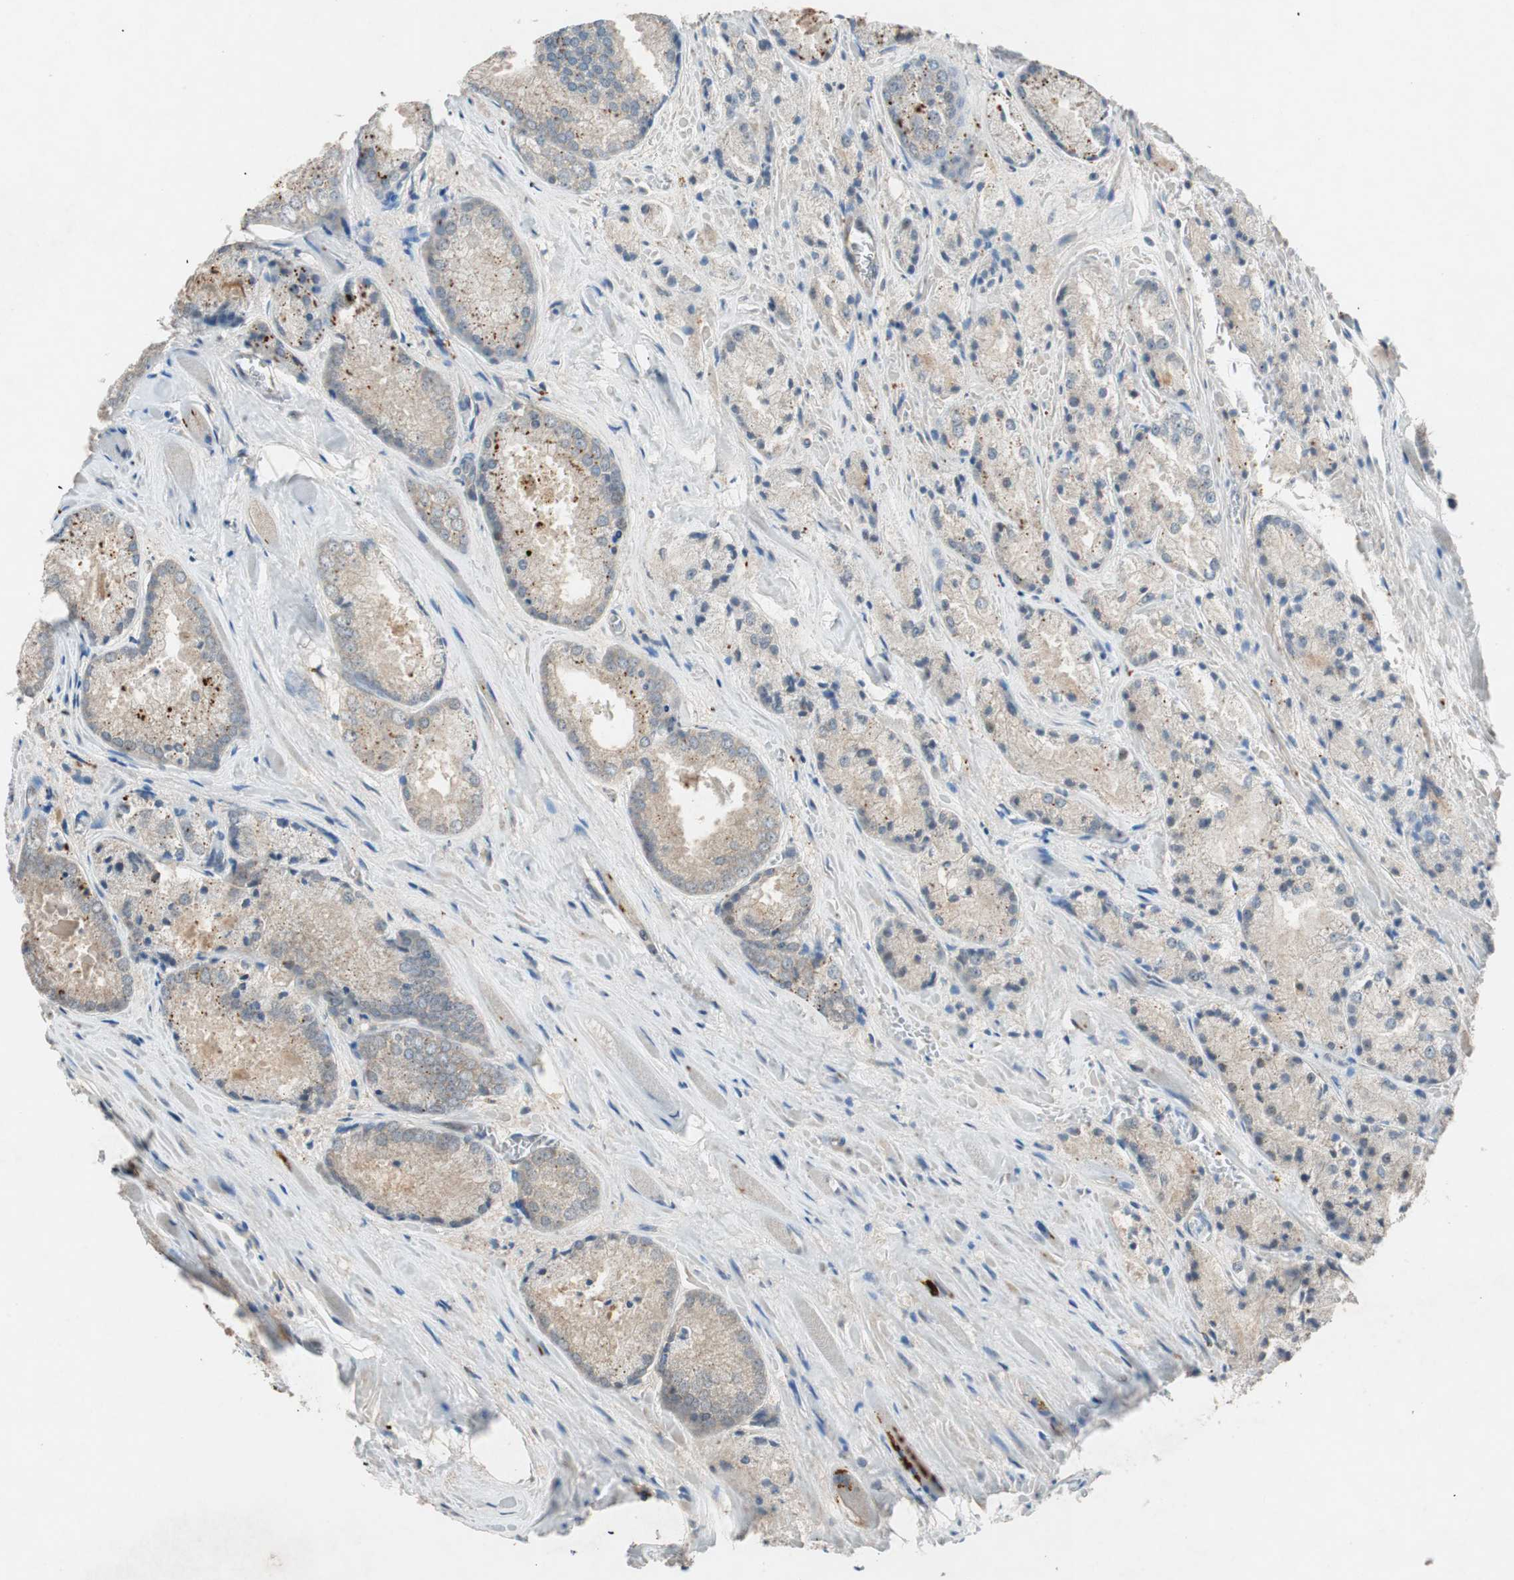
{"staining": {"intensity": "weak", "quantity": ">75%", "location": "cytoplasmic/membranous"}, "tissue": "prostate cancer", "cell_type": "Tumor cells", "image_type": "cancer", "snomed": [{"axis": "morphology", "description": "Adenocarcinoma, Low grade"}, {"axis": "topography", "description": "Prostate"}], "caption": "Weak cytoplasmic/membranous protein expression is identified in about >75% of tumor cells in prostate cancer. The staining was performed using DAB (3,3'-diaminobenzidine), with brown indicating positive protein expression. Nuclei are stained blue with hematoxylin.", "gene": "GLB1", "patient": {"sex": "male", "age": 64}}